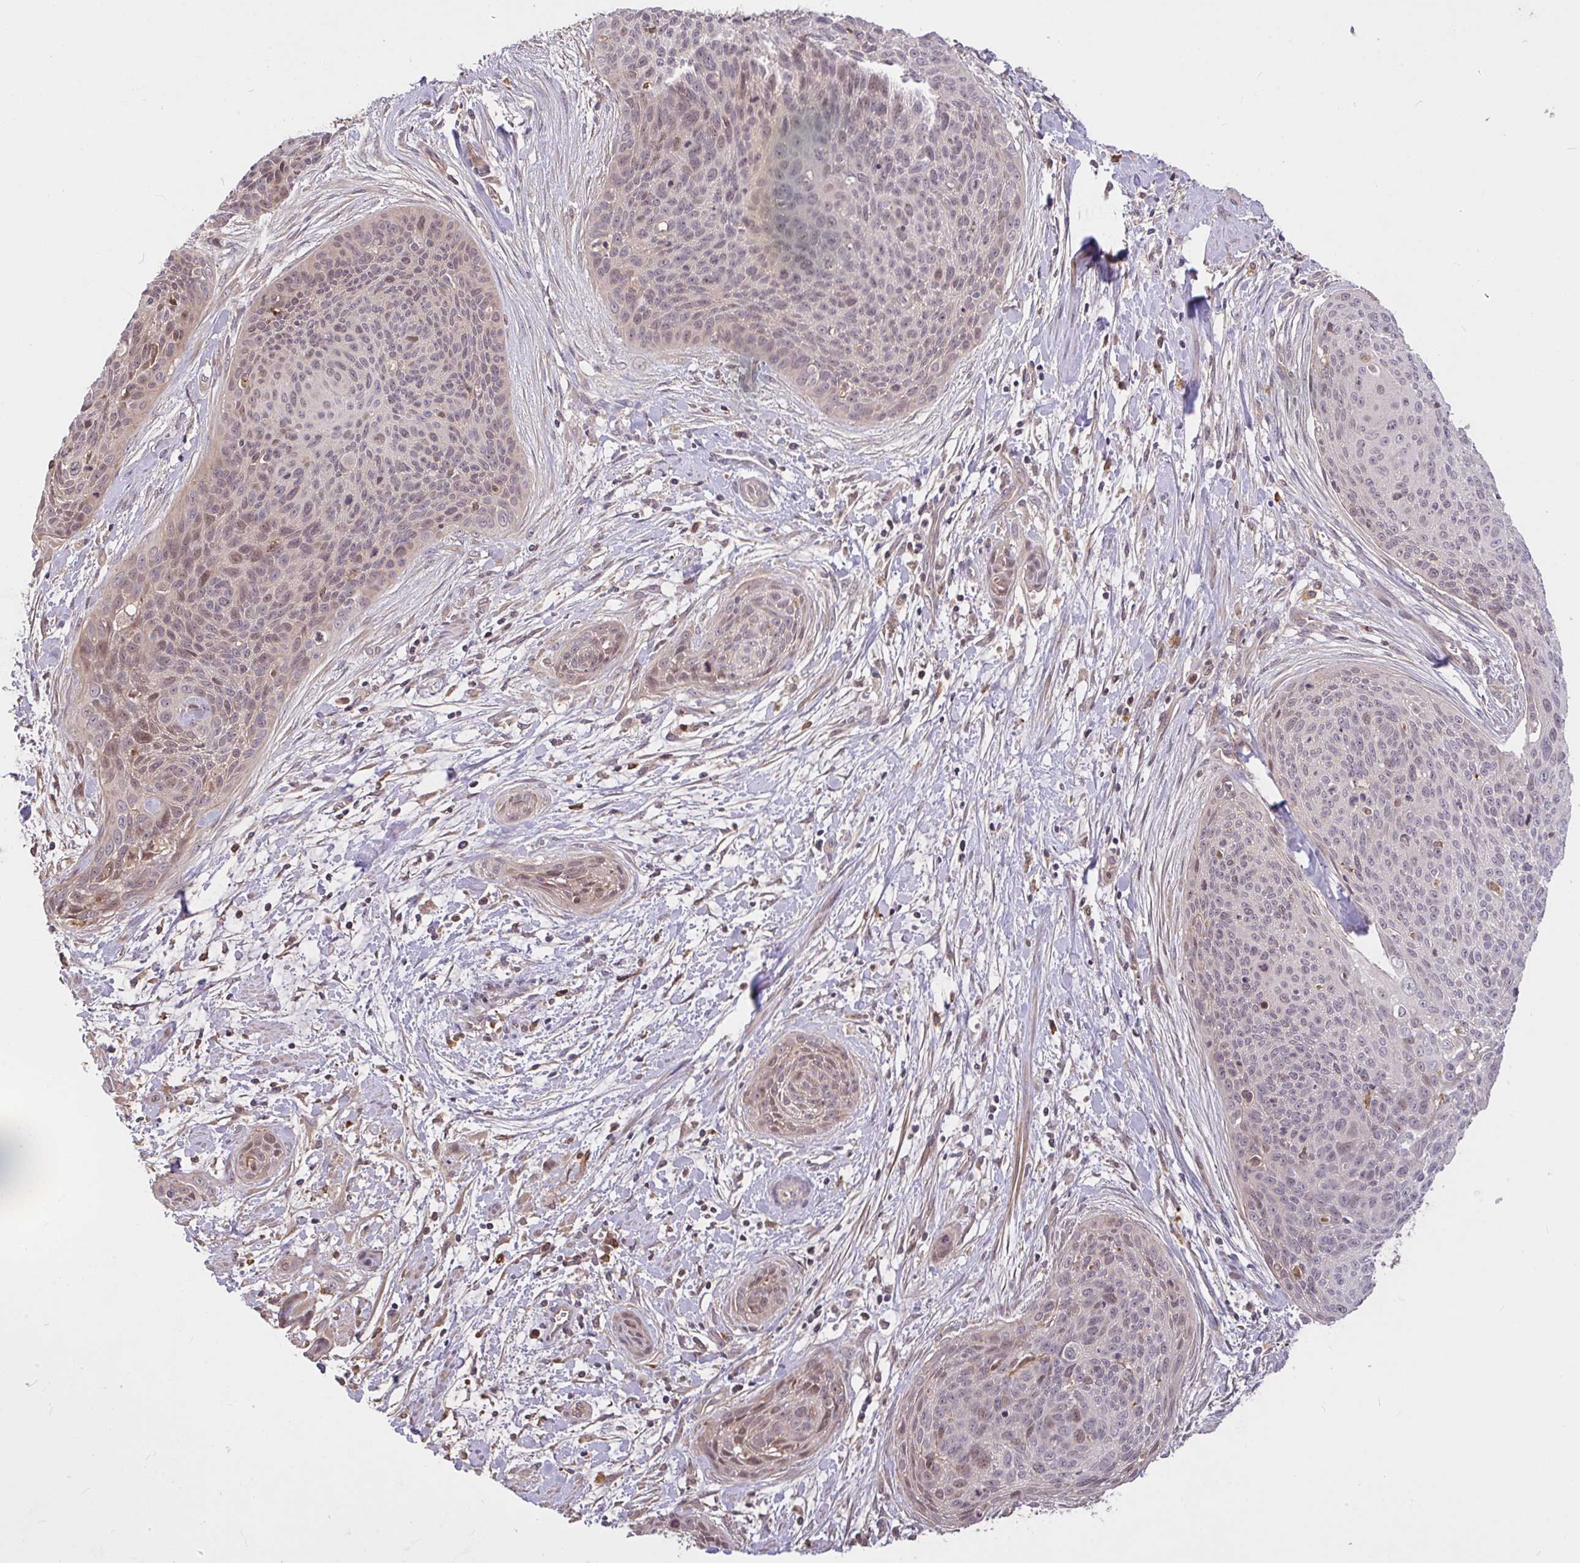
{"staining": {"intensity": "weak", "quantity": "<25%", "location": "nuclear"}, "tissue": "cervical cancer", "cell_type": "Tumor cells", "image_type": "cancer", "snomed": [{"axis": "morphology", "description": "Squamous cell carcinoma, NOS"}, {"axis": "topography", "description": "Cervix"}], "caption": "Protein analysis of cervical cancer (squamous cell carcinoma) exhibits no significant expression in tumor cells.", "gene": "FCER1A", "patient": {"sex": "female", "age": 55}}